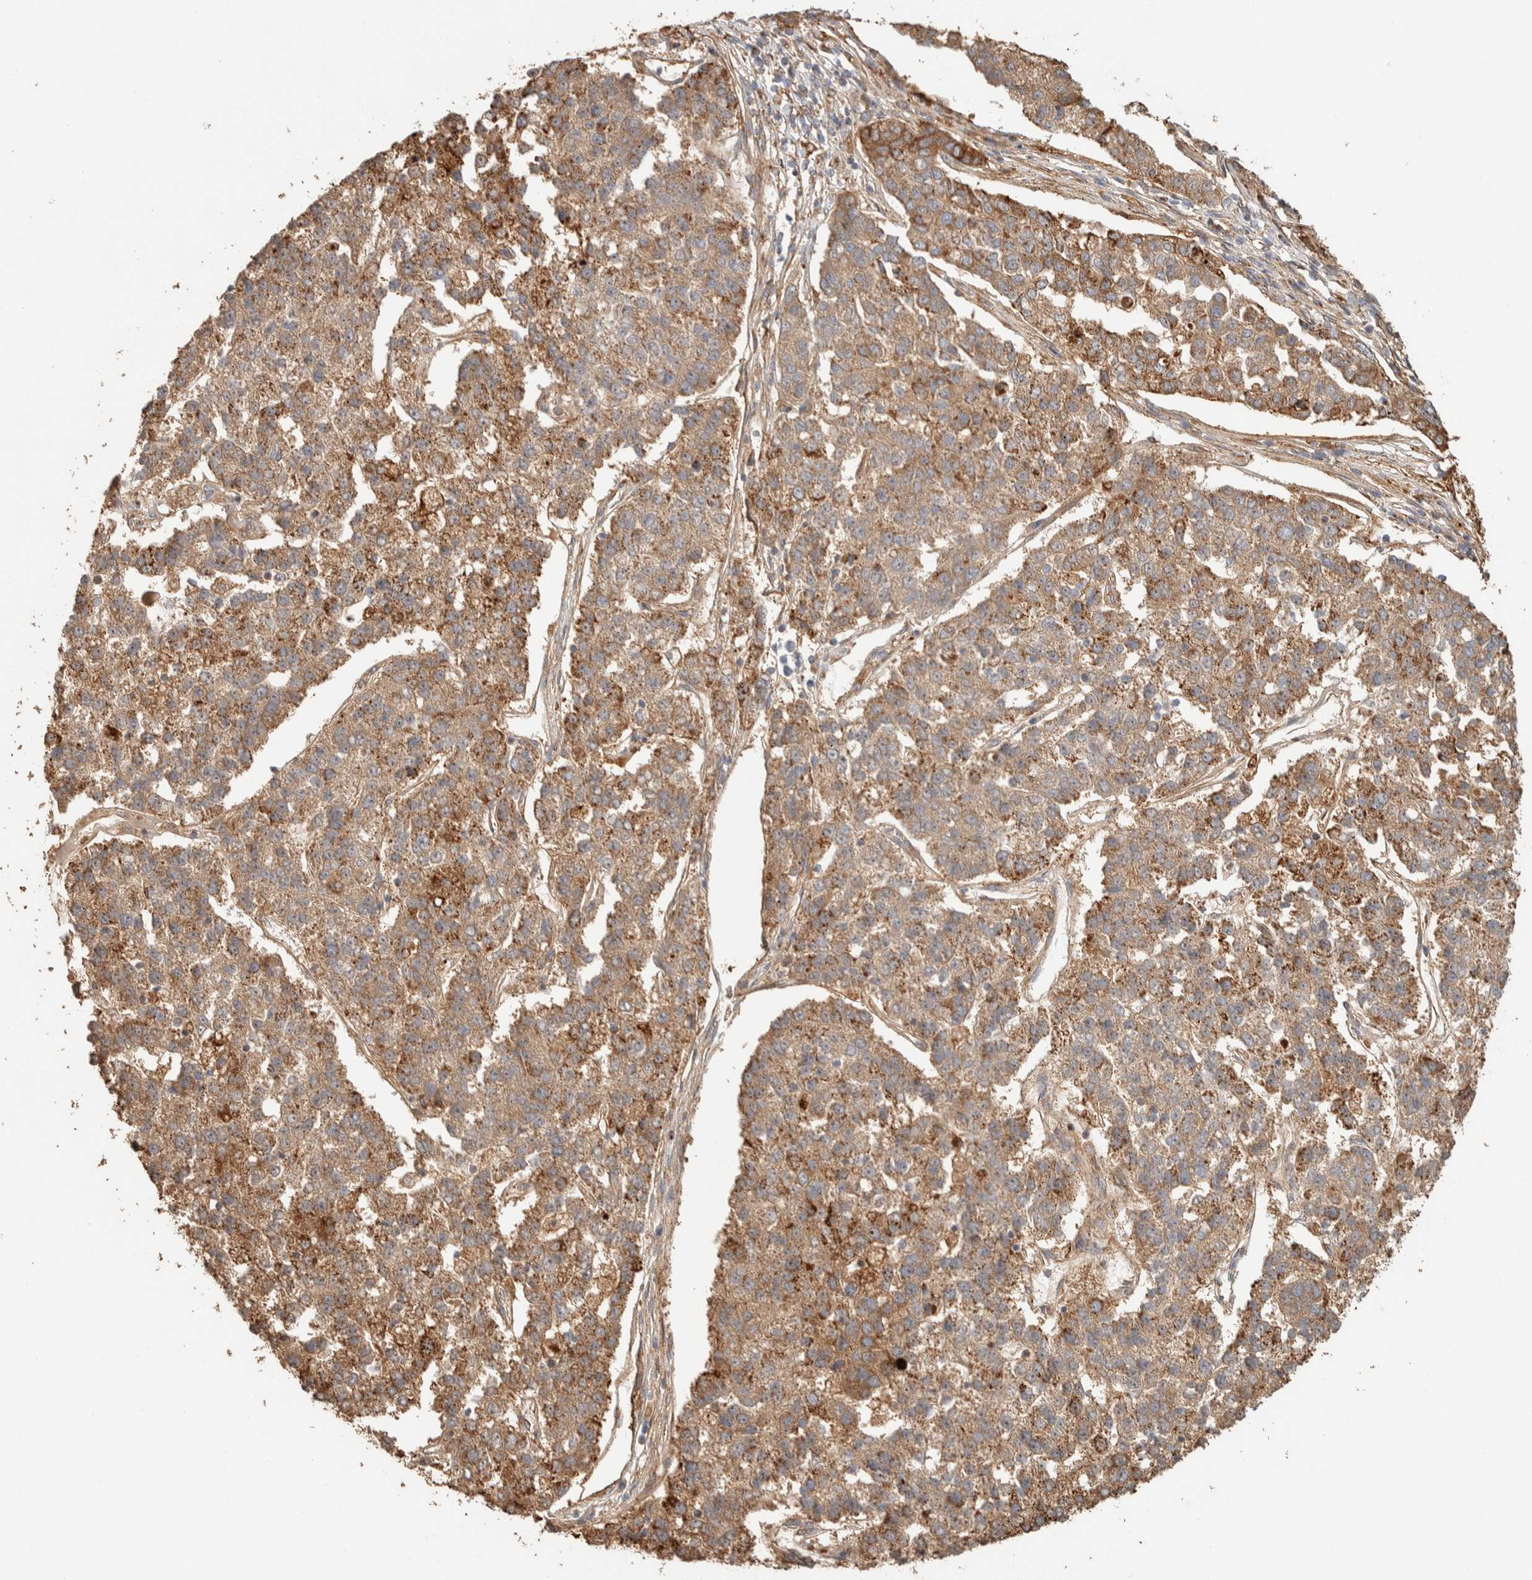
{"staining": {"intensity": "strong", "quantity": ">75%", "location": "cytoplasmic/membranous"}, "tissue": "pancreatic cancer", "cell_type": "Tumor cells", "image_type": "cancer", "snomed": [{"axis": "morphology", "description": "Adenocarcinoma, NOS"}, {"axis": "topography", "description": "Pancreas"}], "caption": "Human adenocarcinoma (pancreatic) stained with a protein marker reveals strong staining in tumor cells.", "gene": "KIF9", "patient": {"sex": "female", "age": 61}}